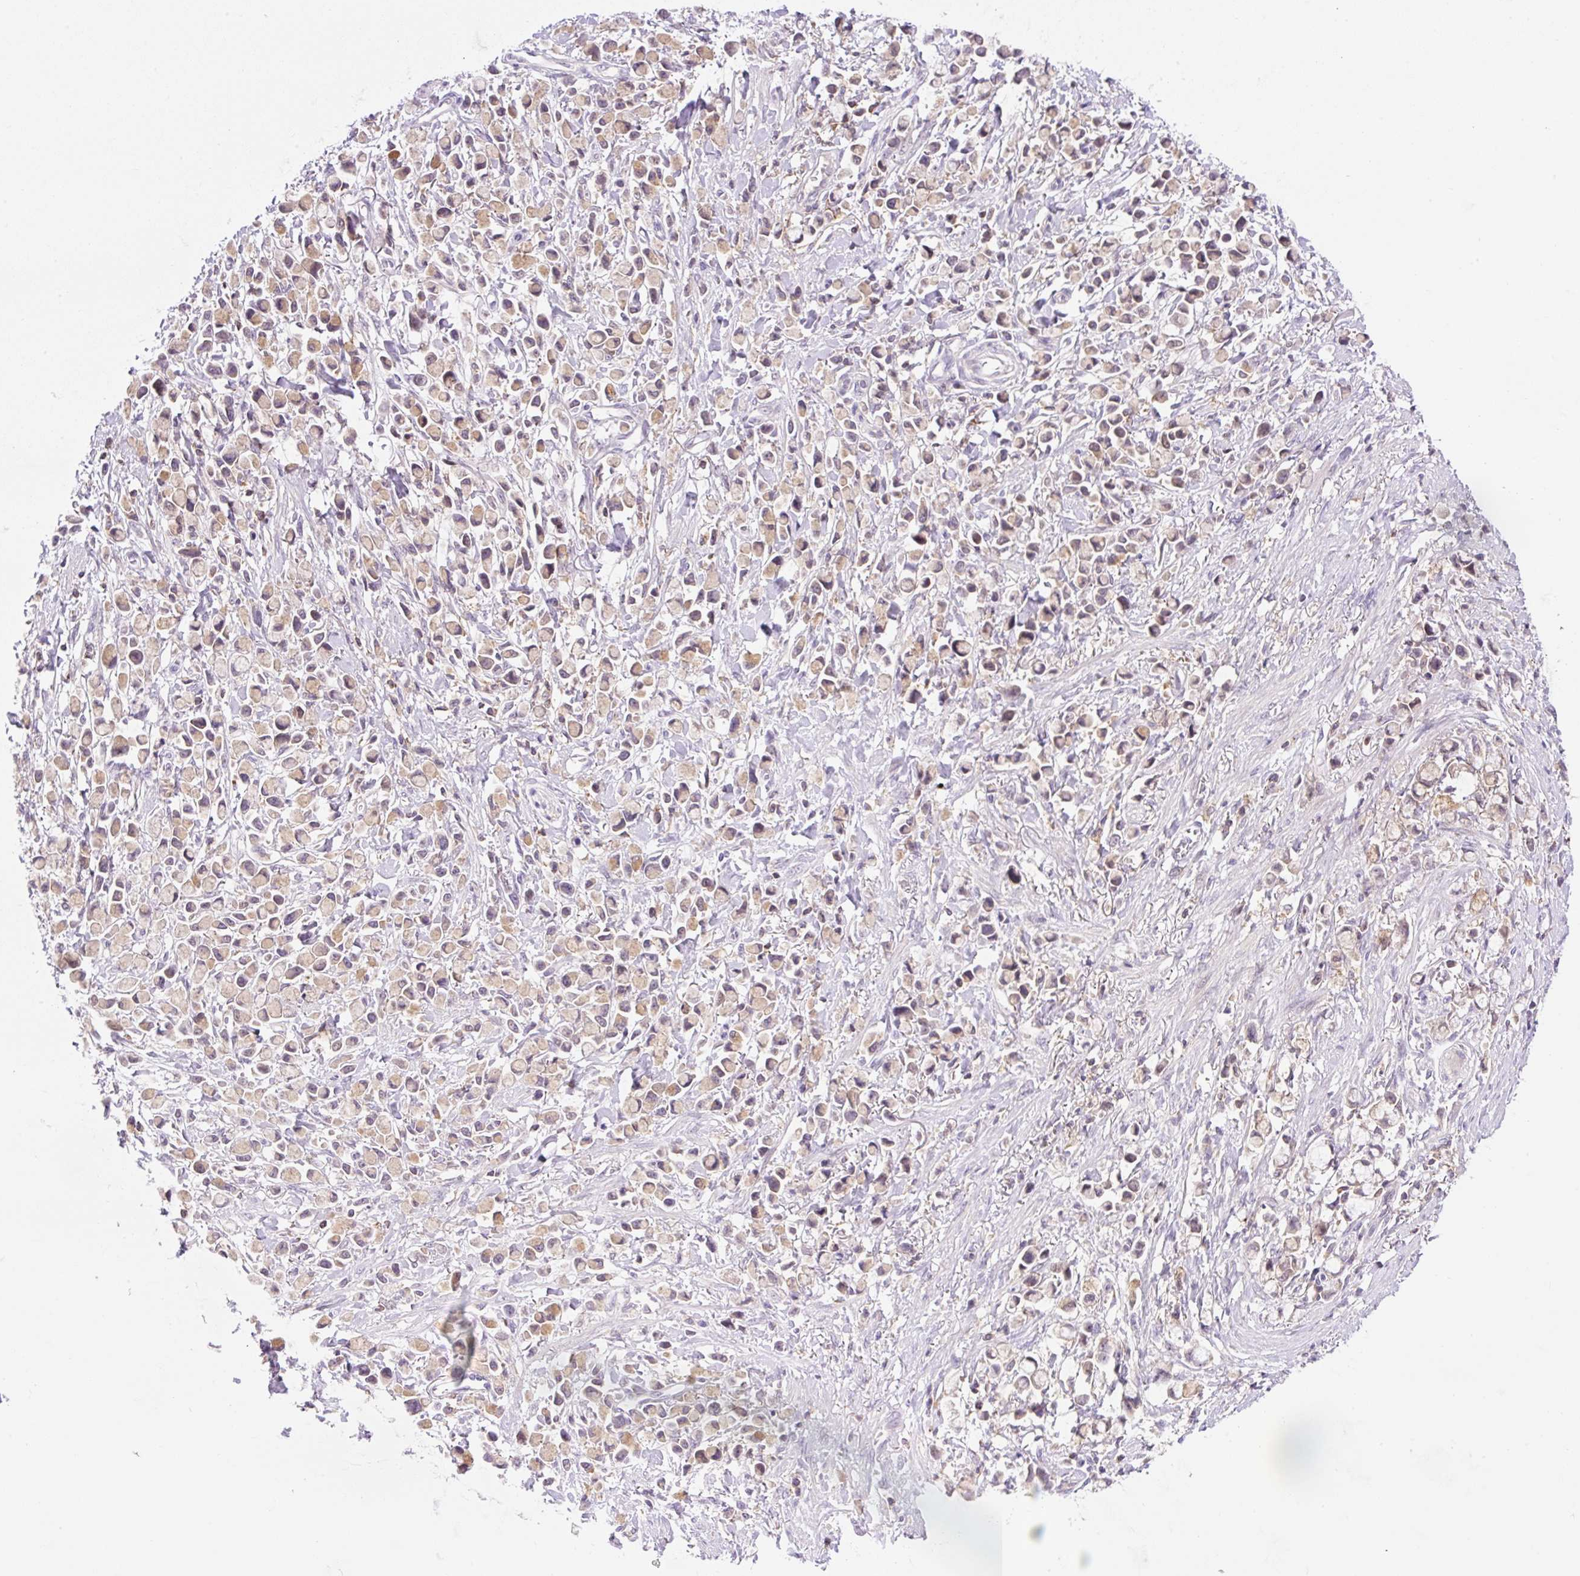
{"staining": {"intensity": "weak", "quantity": ">75%", "location": "cytoplasmic/membranous"}, "tissue": "stomach cancer", "cell_type": "Tumor cells", "image_type": "cancer", "snomed": [{"axis": "morphology", "description": "Adenocarcinoma, NOS"}, {"axis": "topography", "description": "Stomach"}], "caption": "Immunohistochemical staining of human adenocarcinoma (stomach) displays low levels of weak cytoplasmic/membranous staining in about >75% of tumor cells.", "gene": "CARD11", "patient": {"sex": "female", "age": 81}}